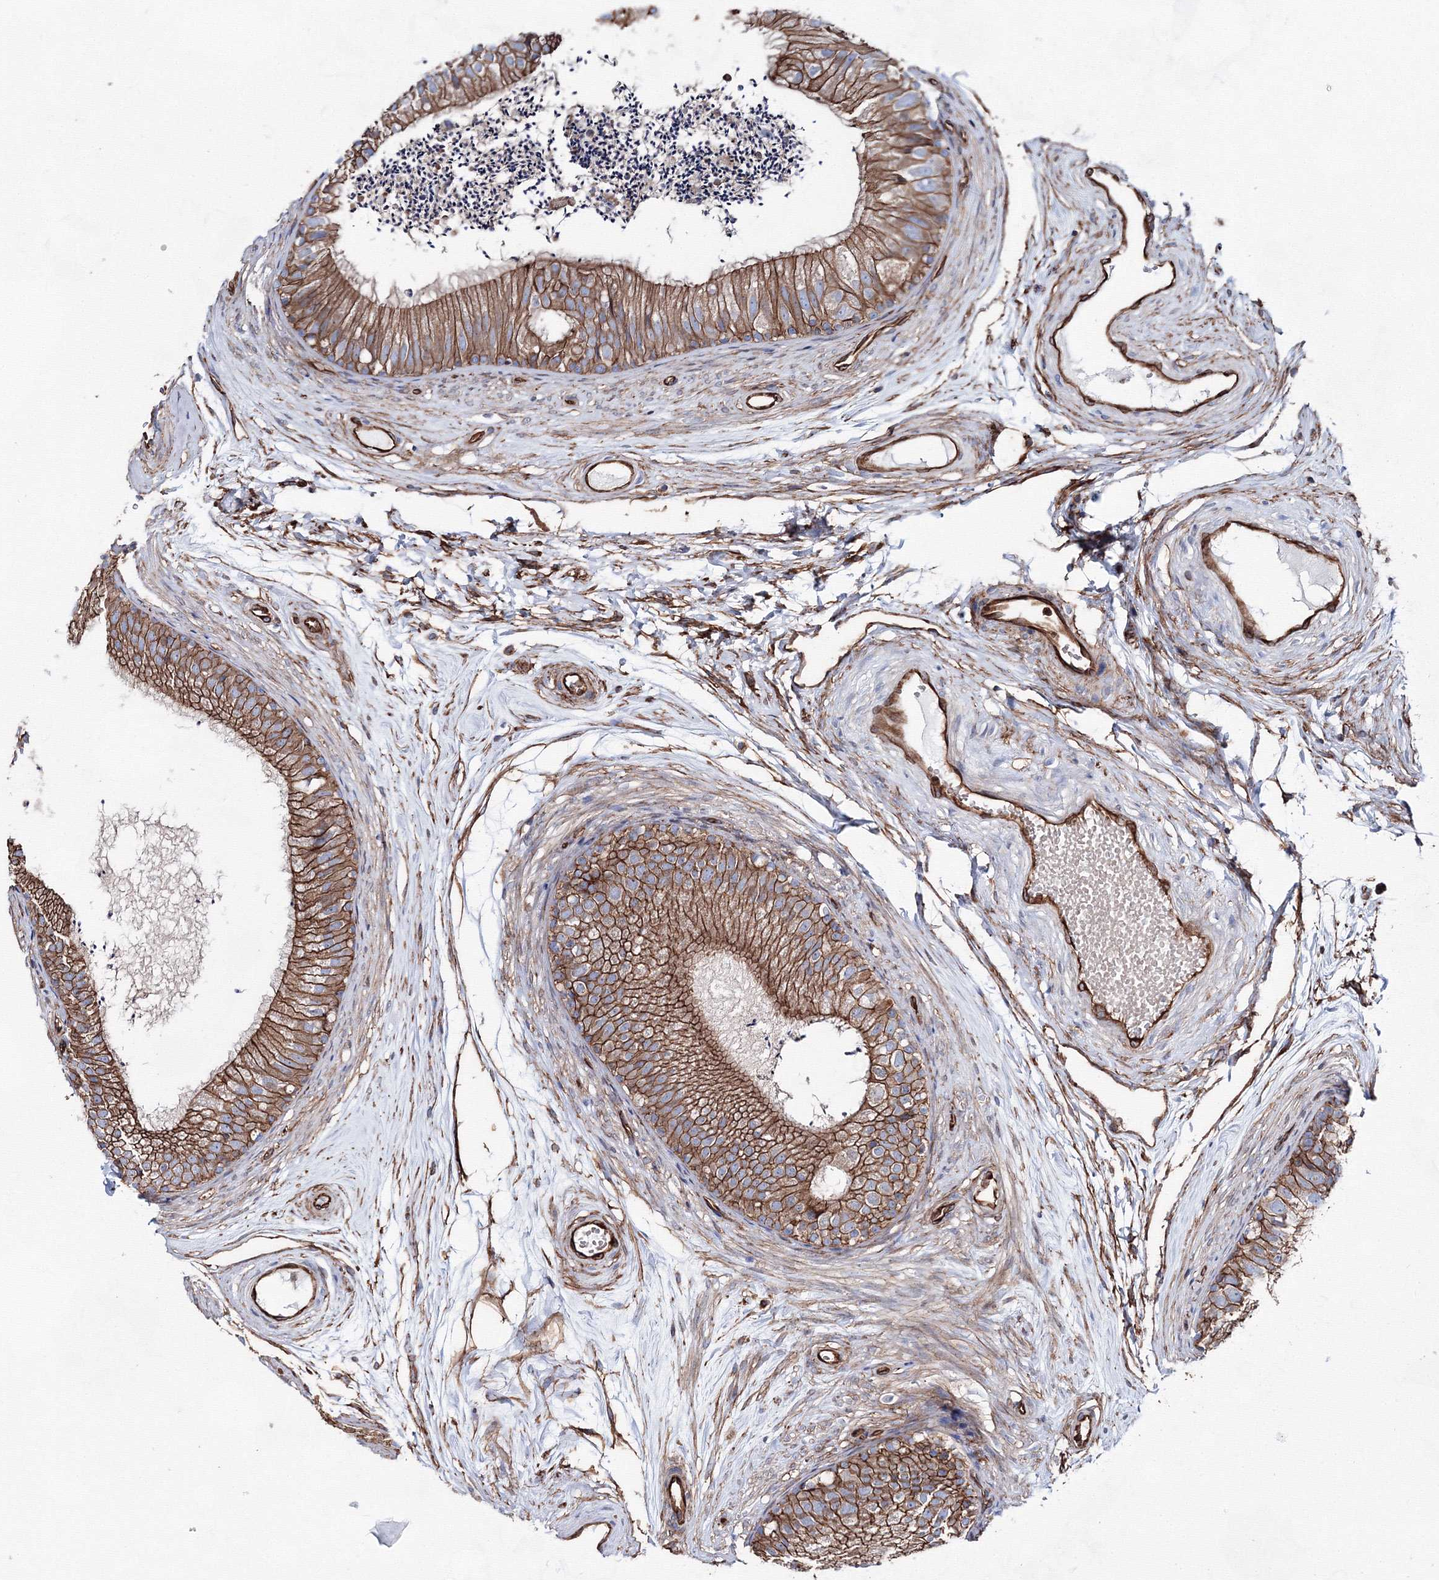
{"staining": {"intensity": "moderate", "quantity": ">75%", "location": "cytoplasmic/membranous"}, "tissue": "epididymis", "cell_type": "Glandular cells", "image_type": "normal", "snomed": [{"axis": "morphology", "description": "Normal tissue, NOS"}, {"axis": "topography", "description": "Epididymis"}], "caption": "The immunohistochemical stain labels moderate cytoplasmic/membranous expression in glandular cells of normal epididymis. The staining was performed using DAB, with brown indicating positive protein expression. Nuclei are stained blue with hematoxylin.", "gene": "ANKRD37", "patient": {"sex": "male", "age": 56}}